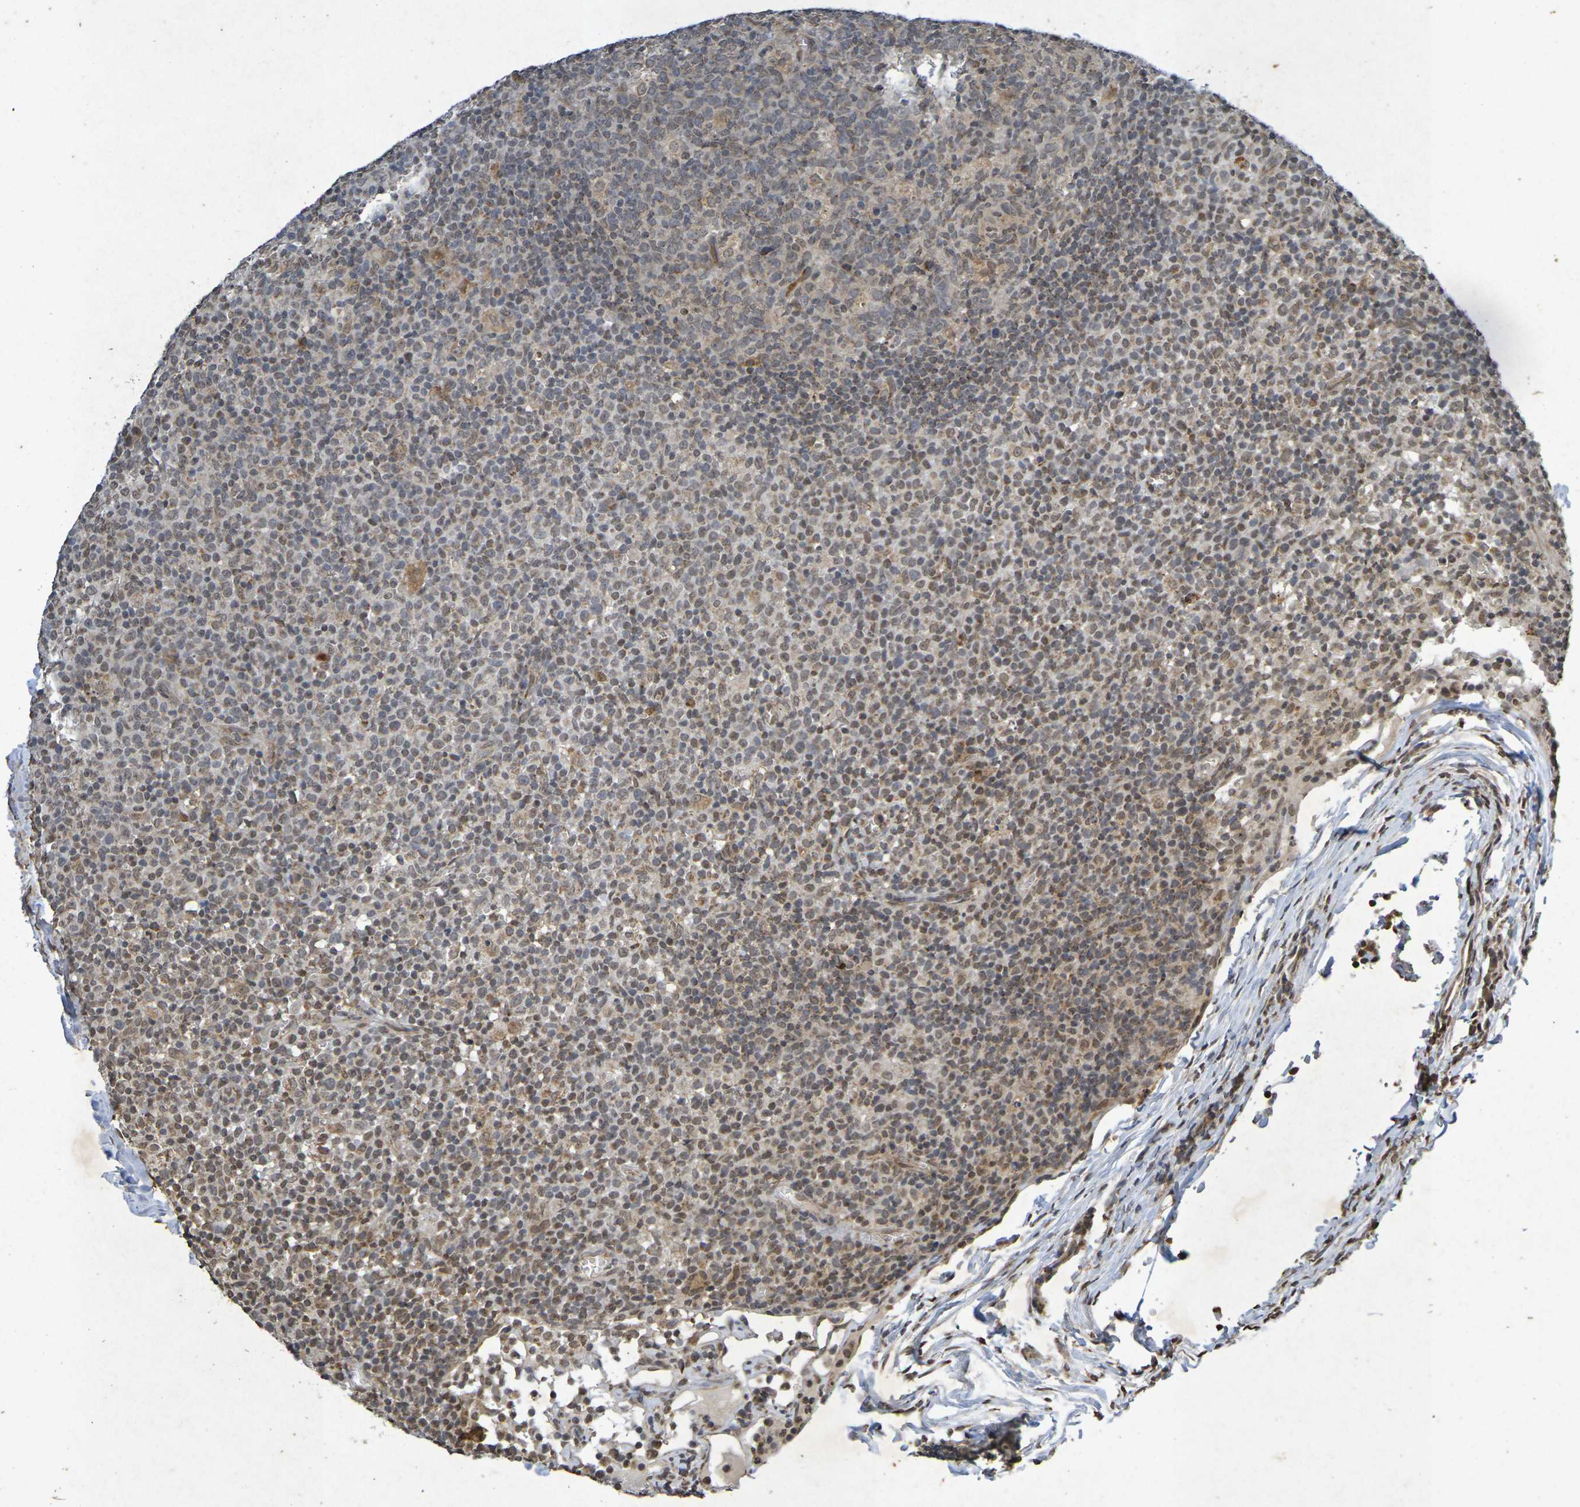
{"staining": {"intensity": "moderate", "quantity": "25%-75%", "location": "cytoplasmic/membranous,nuclear"}, "tissue": "lymph node", "cell_type": "Germinal center cells", "image_type": "normal", "snomed": [{"axis": "morphology", "description": "Normal tissue, NOS"}, {"axis": "morphology", "description": "Inflammation, NOS"}, {"axis": "topography", "description": "Lymph node"}], "caption": "Immunohistochemical staining of normal lymph node exhibits moderate cytoplasmic/membranous,nuclear protein staining in about 25%-75% of germinal center cells. (IHC, brightfield microscopy, high magnification).", "gene": "GUCY1A2", "patient": {"sex": "male", "age": 55}}